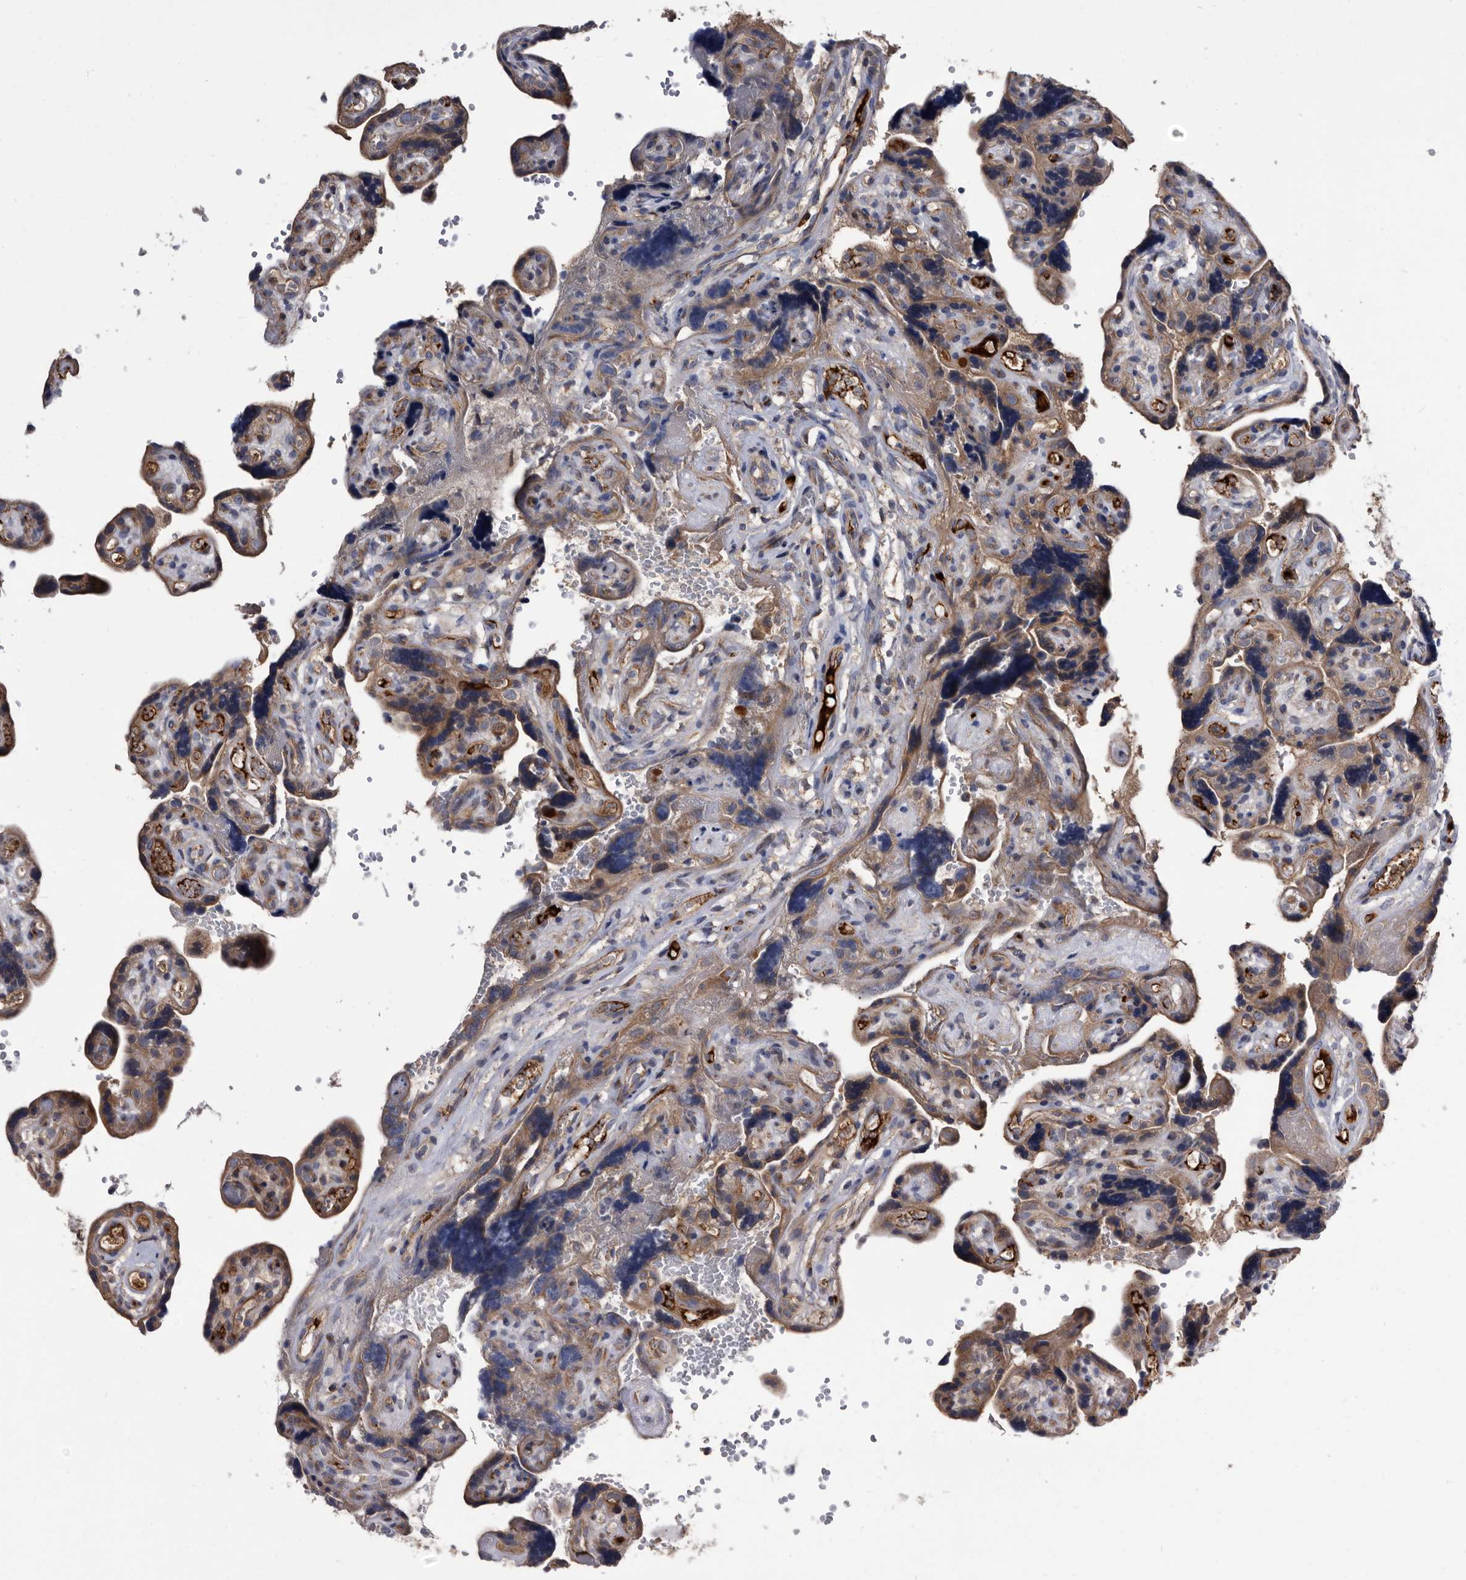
{"staining": {"intensity": "strong", "quantity": "25%-75%", "location": "cytoplasmic/membranous"}, "tissue": "placenta", "cell_type": "Decidual cells", "image_type": "normal", "snomed": [{"axis": "morphology", "description": "Normal tissue, NOS"}, {"axis": "topography", "description": "Placenta"}], "caption": "Human placenta stained for a protein (brown) displays strong cytoplasmic/membranous positive expression in about 25%-75% of decidual cells.", "gene": "DTNBP1", "patient": {"sex": "female", "age": 30}}